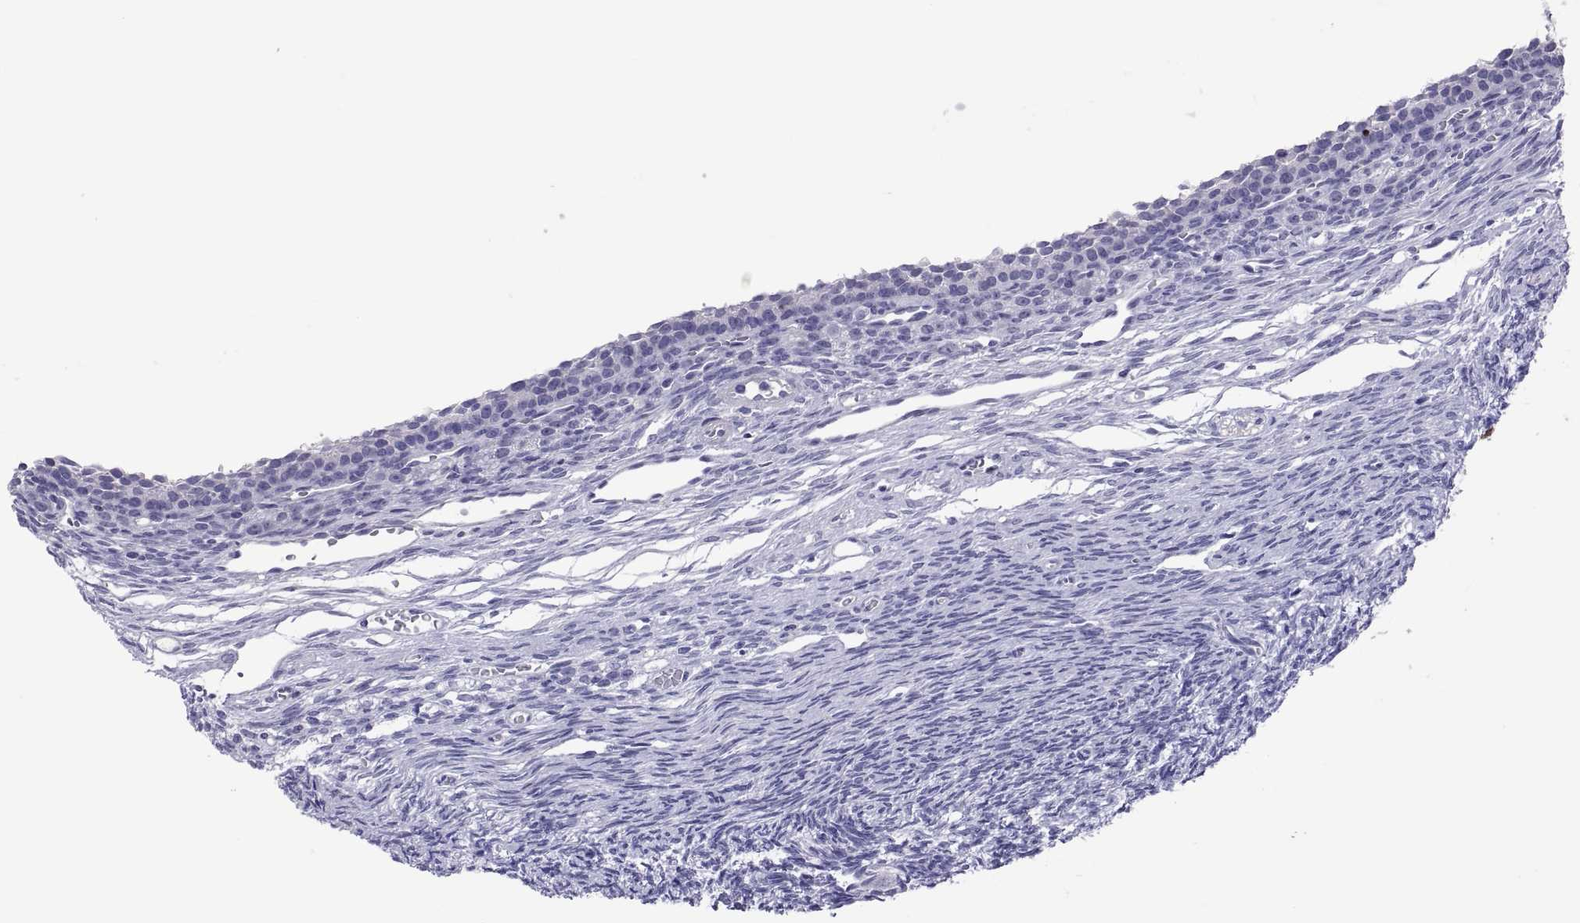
{"staining": {"intensity": "negative", "quantity": "none", "location": "none"}, "tissue": "ovary", "cell_type": "Ovarian stroma cells", "image_type": "normal", "snomed": [{"axis": "morphology", "description": "Normal tissue, NOS"}, {"axis": "topography", "description": "Ovary"}], "caption": "An IHC histopathology image of benign ovary is shown. There is no staining in ovarian stroma cells of ovary. (Stains: DAB immunohistochemistry with hematoxylin counter stain, Microscopy: brightfield microscopy at high magnification).", "gene": "CHCT1", "patient": {"sex": "female", "age": 27}}